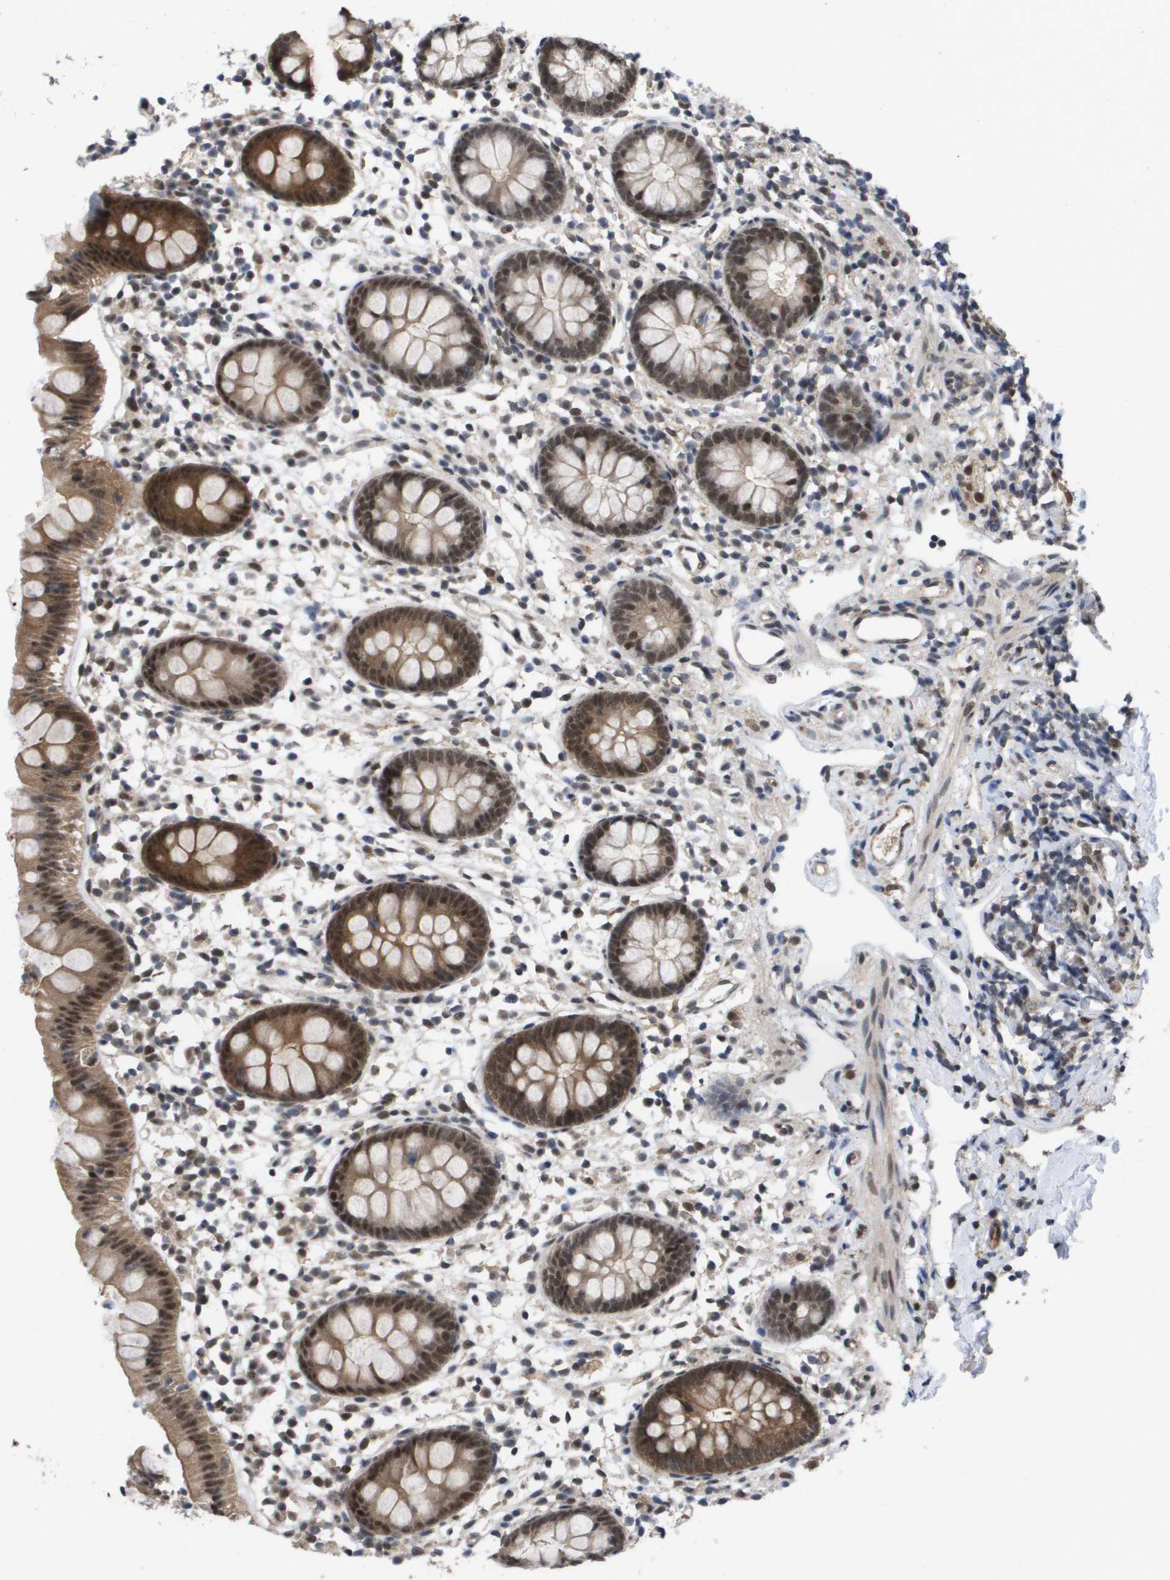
{"staining": {"intensity": "moderate", "quantity": ">75%", "location": "cytoplasmic/membranous,nuclear"}, "tissue": "appendix", "cell_type": "Glandular cells", "image_type": "normal", "snomed": [{"axis": "morphology", "description": "Normal tissue, NOS"}, {"axis": "topography", "description": "Appendix"}], "caption": "Glandular cells reveal moderate cytoplasmic/membranous,nuclear staining in about >75% of cells in benign appendix.", "gene": "AMBRA1", "patient": {"sex": "female", "age": 20}}